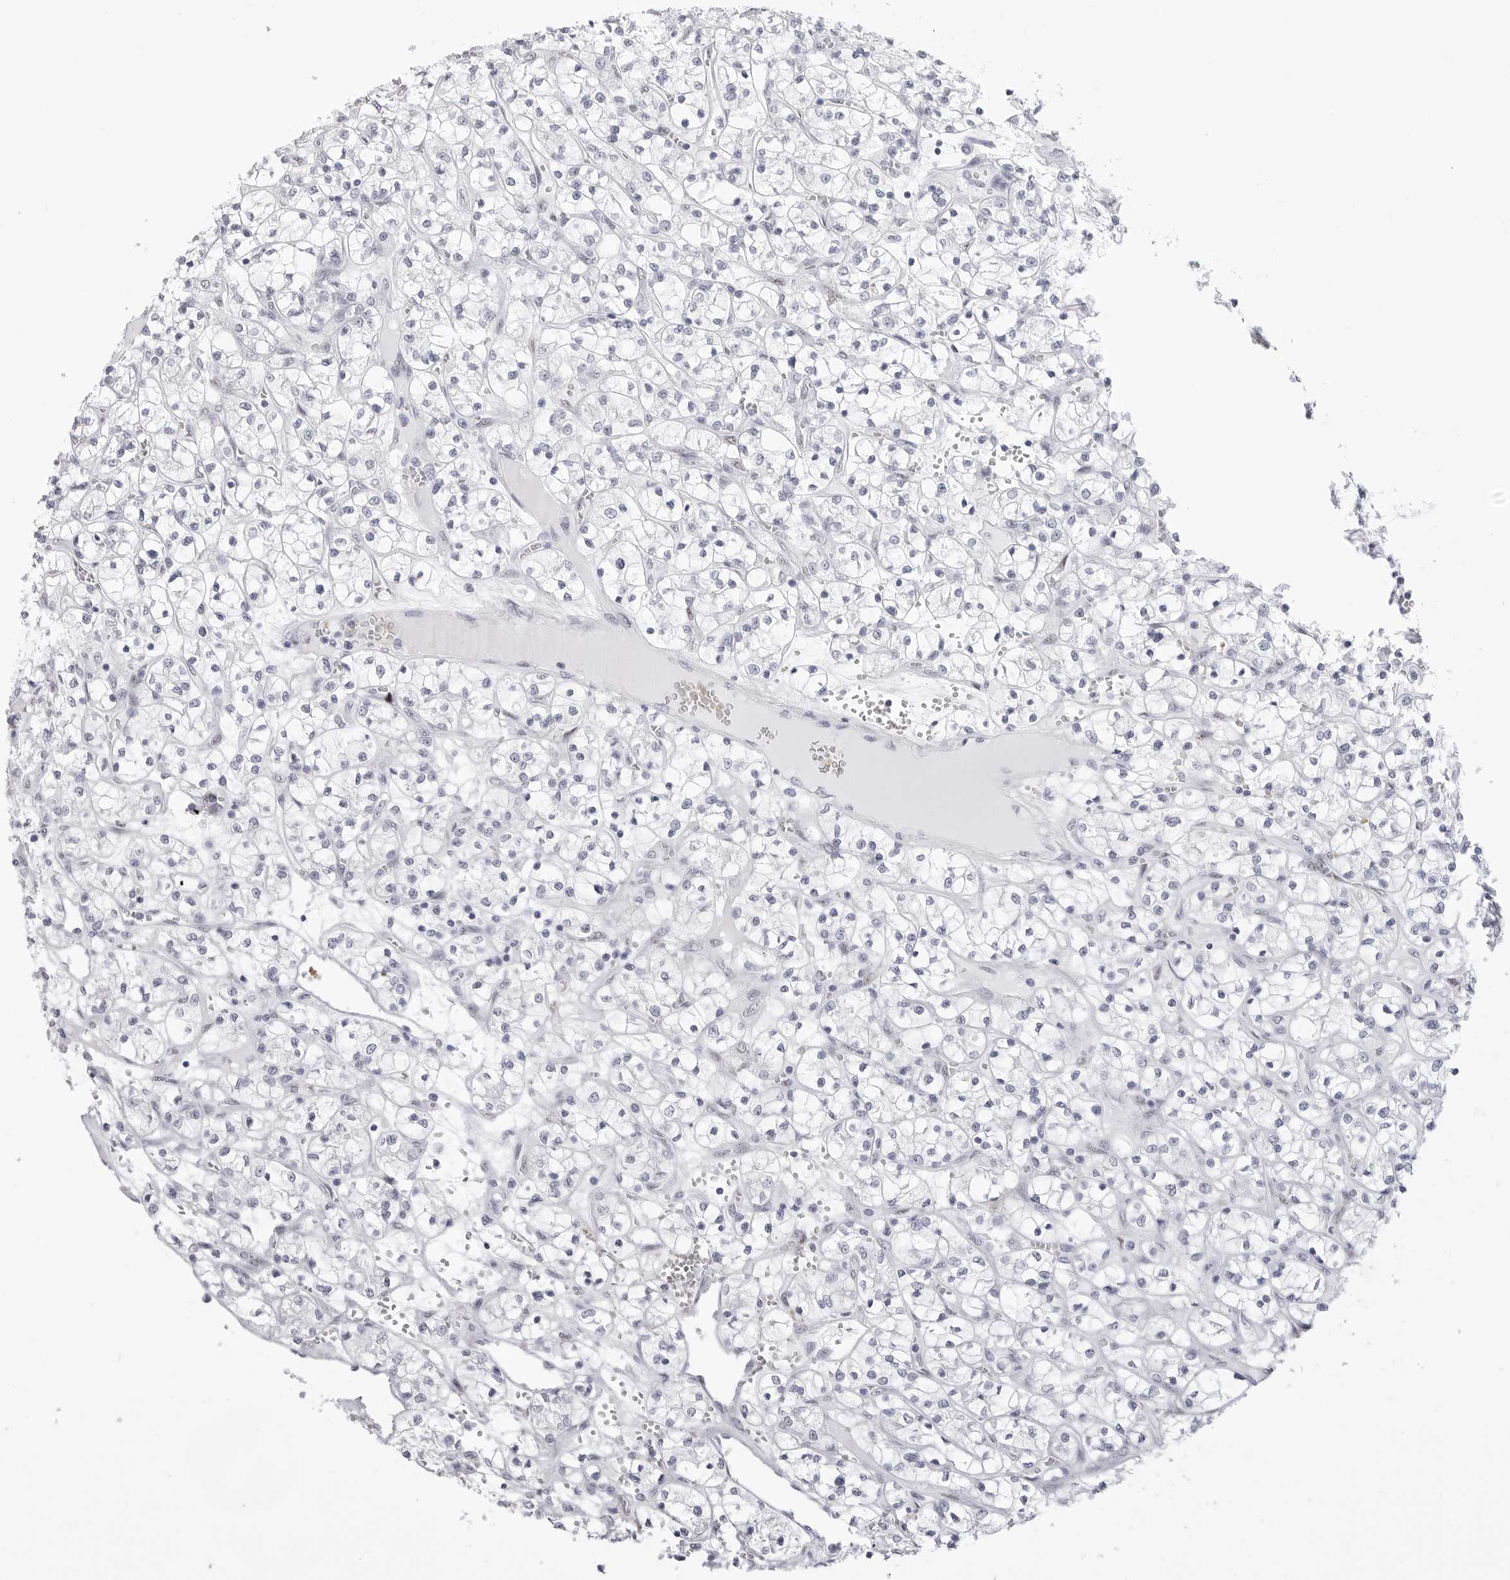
{"staining": {"intensity": "negative", "quantity": "none", "location": "none"}, "tissue": "renal cancer", "cell_type": "Tumor cells", "image_type": "cancer", "snomed": [{"axis": "morphology", "description": "Adenocarcinoma, NOS"}, {"axis": "topography", "description": "Kidney"}], "caption": "Tumor cells are negative for brown protein staining in renal adenocarcinoma.", "gene": "TSSK1B", "patient": {"sex": "female", "age": 69}}